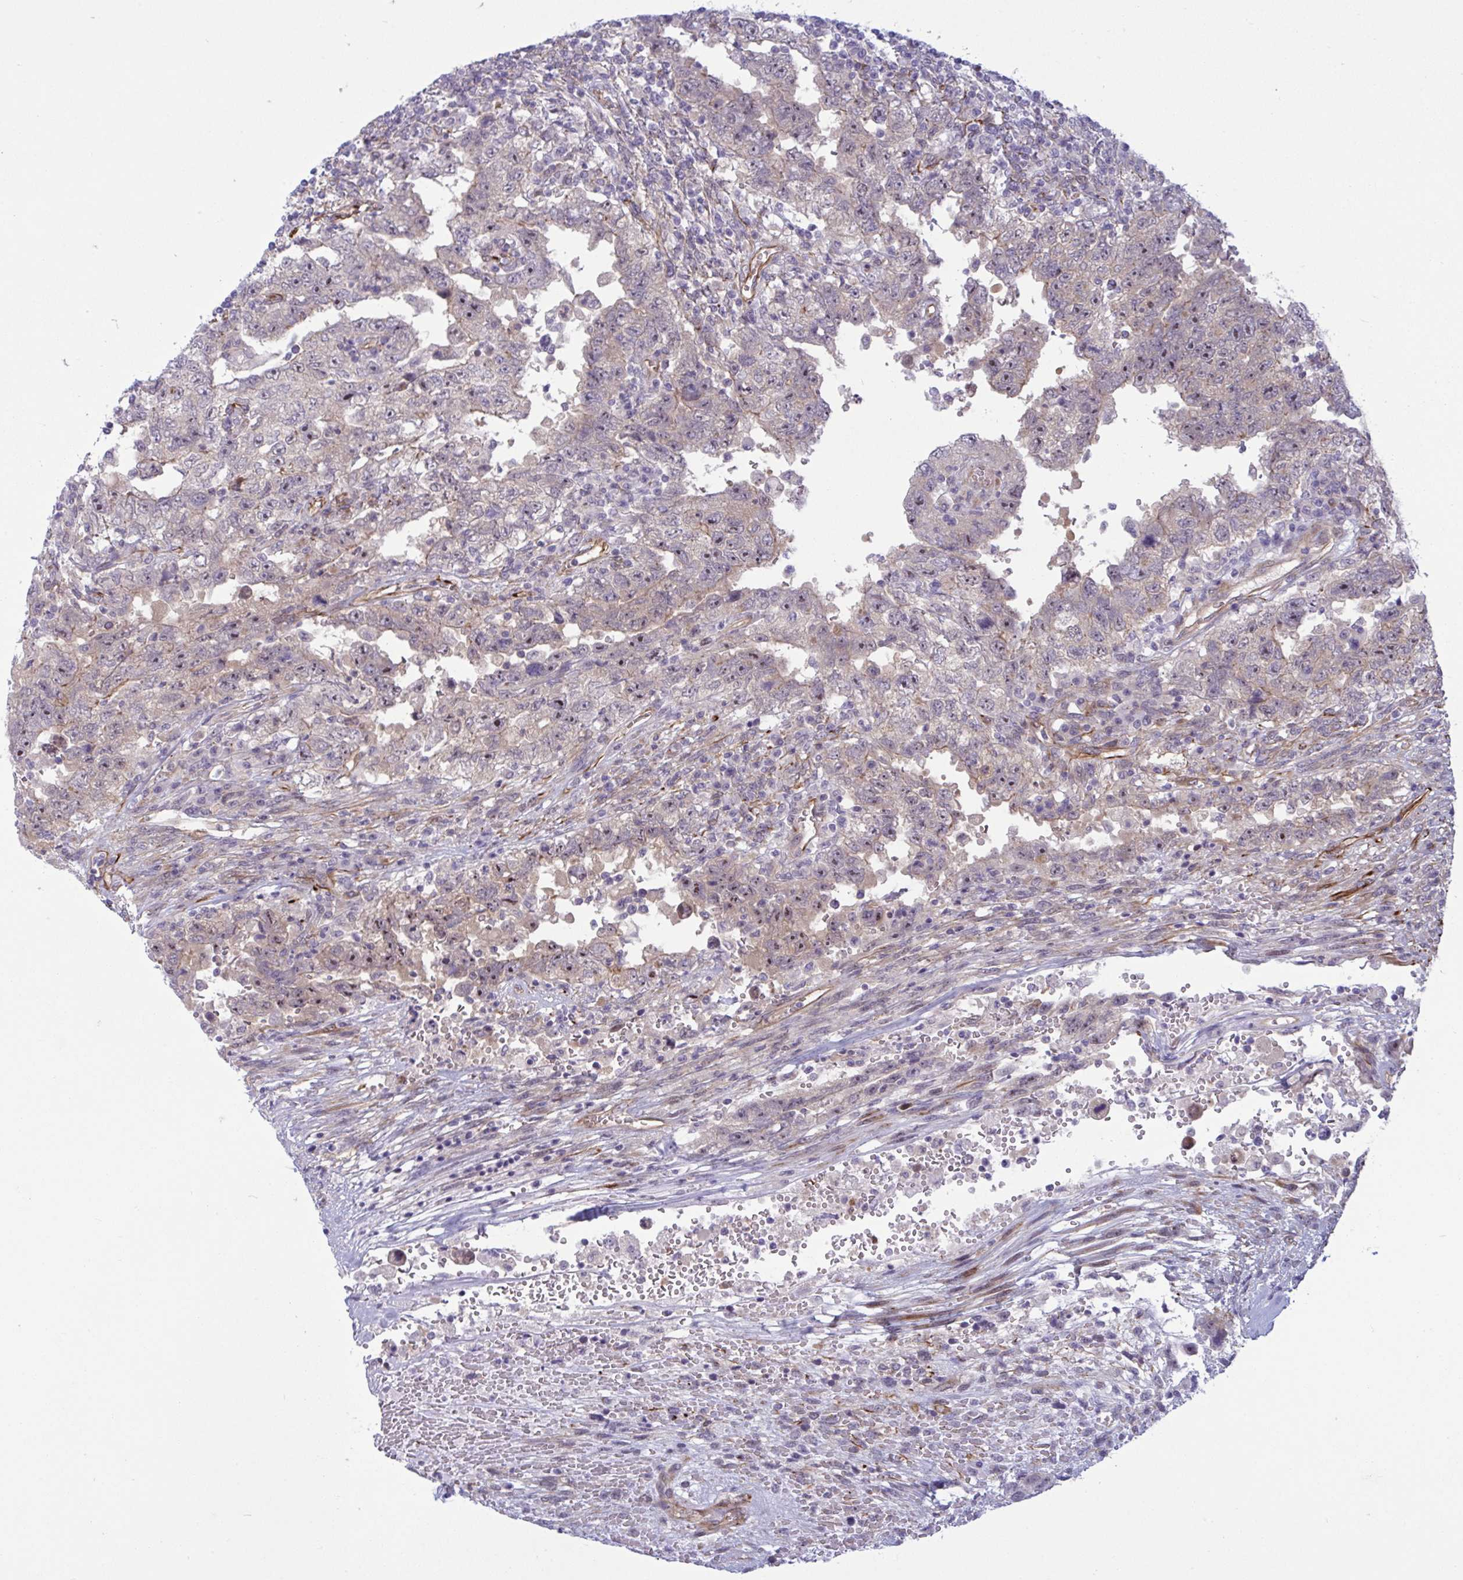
{"staining": {"intensity": "weak", "quantity": "<25%", "location": "cytoplasmic/membranous"}, "tissue": "testis cancer", "cell_type": "Tumor cells", "image_type": "cancer", "snomed": [{"axis": "morphology", "description": "Carcinoma, Embryonal, NOS"}, {"axis": "topography", "description": "Testis"}], "caption": "The image reveals no significant positivity in tumor cells of embryonal carcinoma (testis). (DAB (3,3'-diaminobenzidine) immunohistochemistry (IHC) visualized using brightfield microscopy, high magnification).", "gene": "PRRT4", "patient": {"sex": "male", "age": 26}}